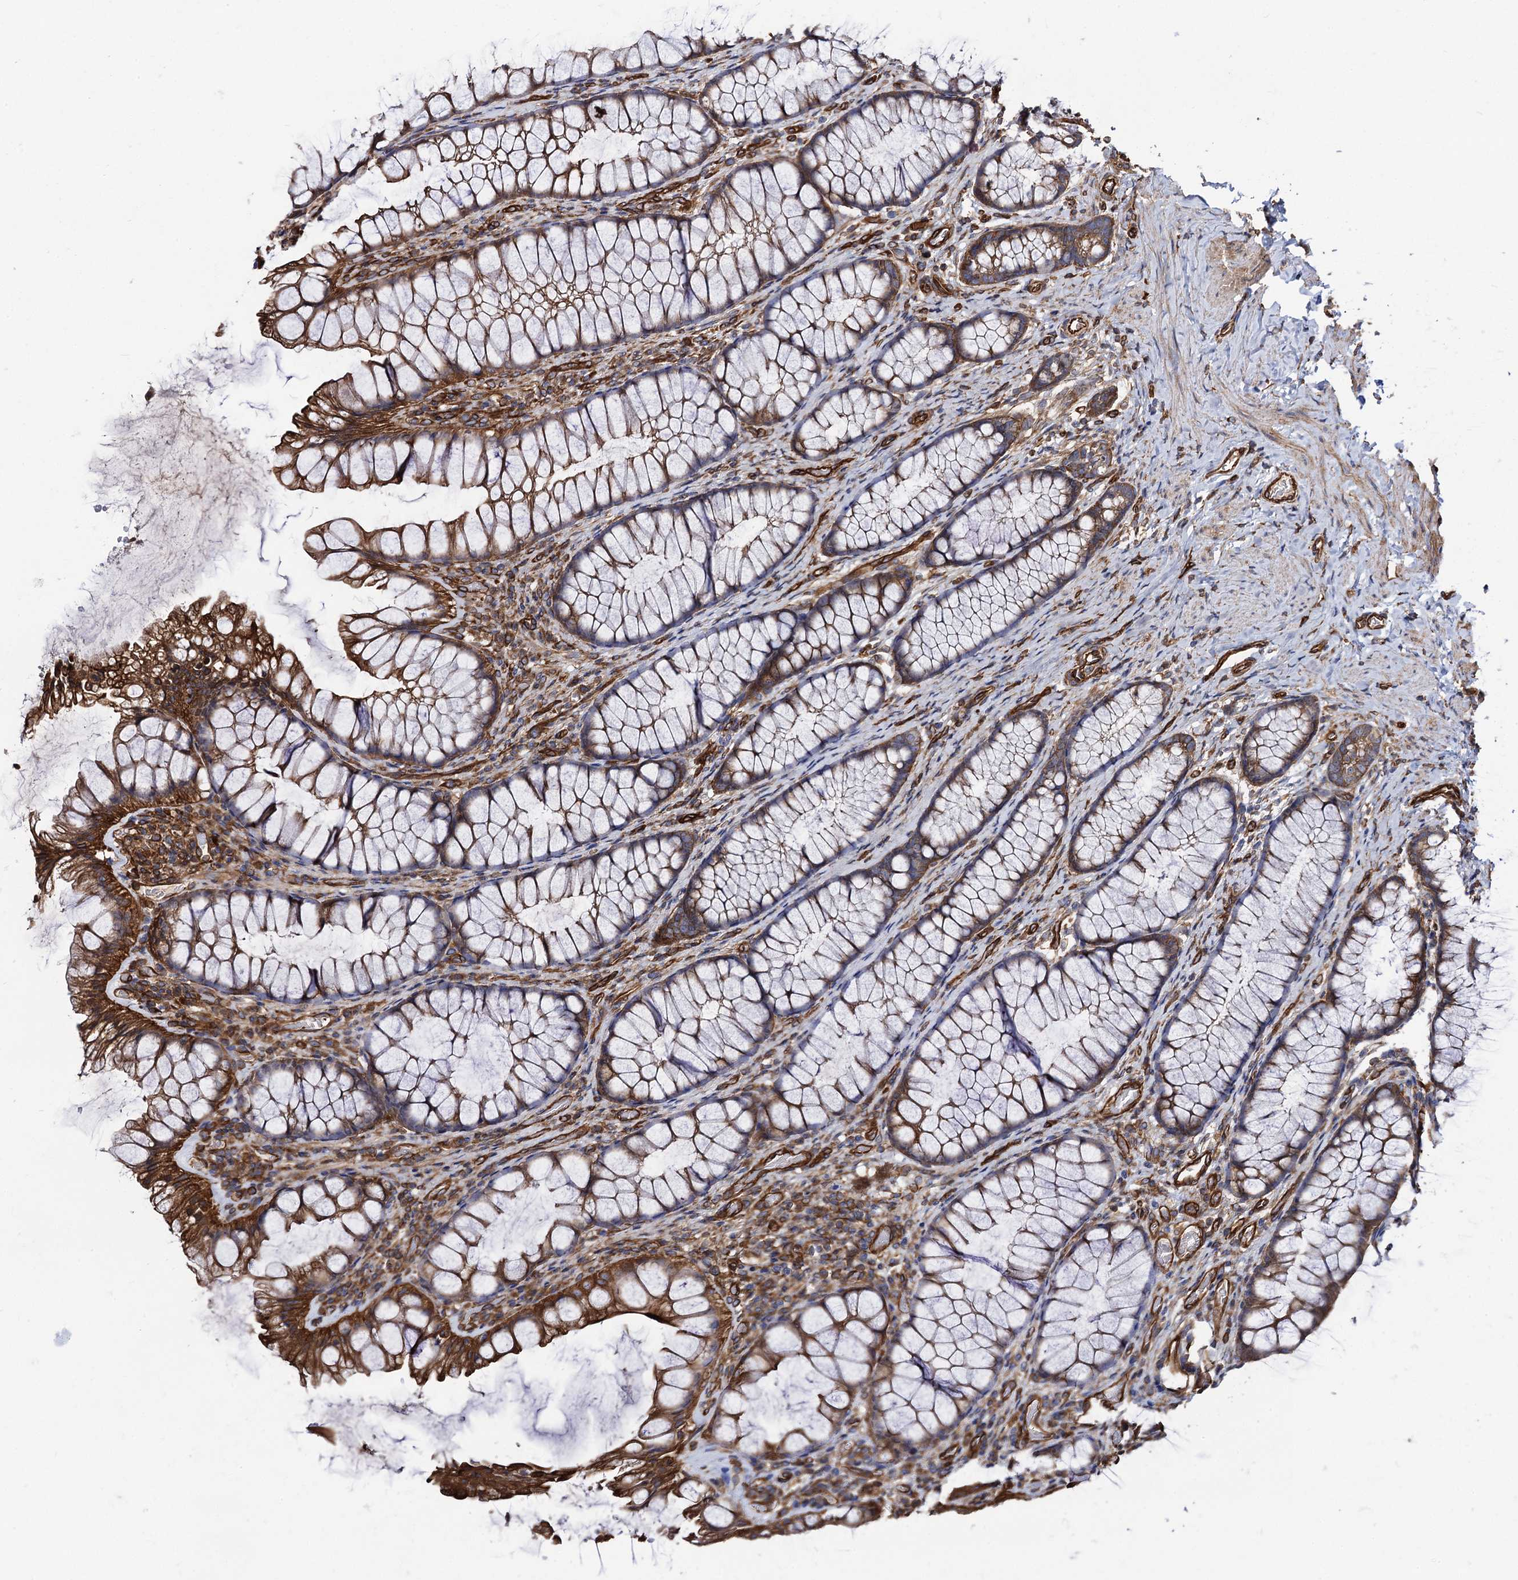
{"staining": {"intensity": "strong", "quantity": ">75%", "location": "cytoplasmic/membranous"}, "tissue": "colon", "cell_type": "Endothelial cells", "image_type": "normal", "snomed": [{"axis": "morphology", "description": "Normal tissue, NOS"}, {"axis": "topography", "description": "Colon"}], "caption": "Colon stained for a protein (brown) displays strong cytoplasmic/membranous positive staining in approximately >75% of endothelial cells.", "gene": "CIP2A", "patient": {"sex": "female", "age": 62}}